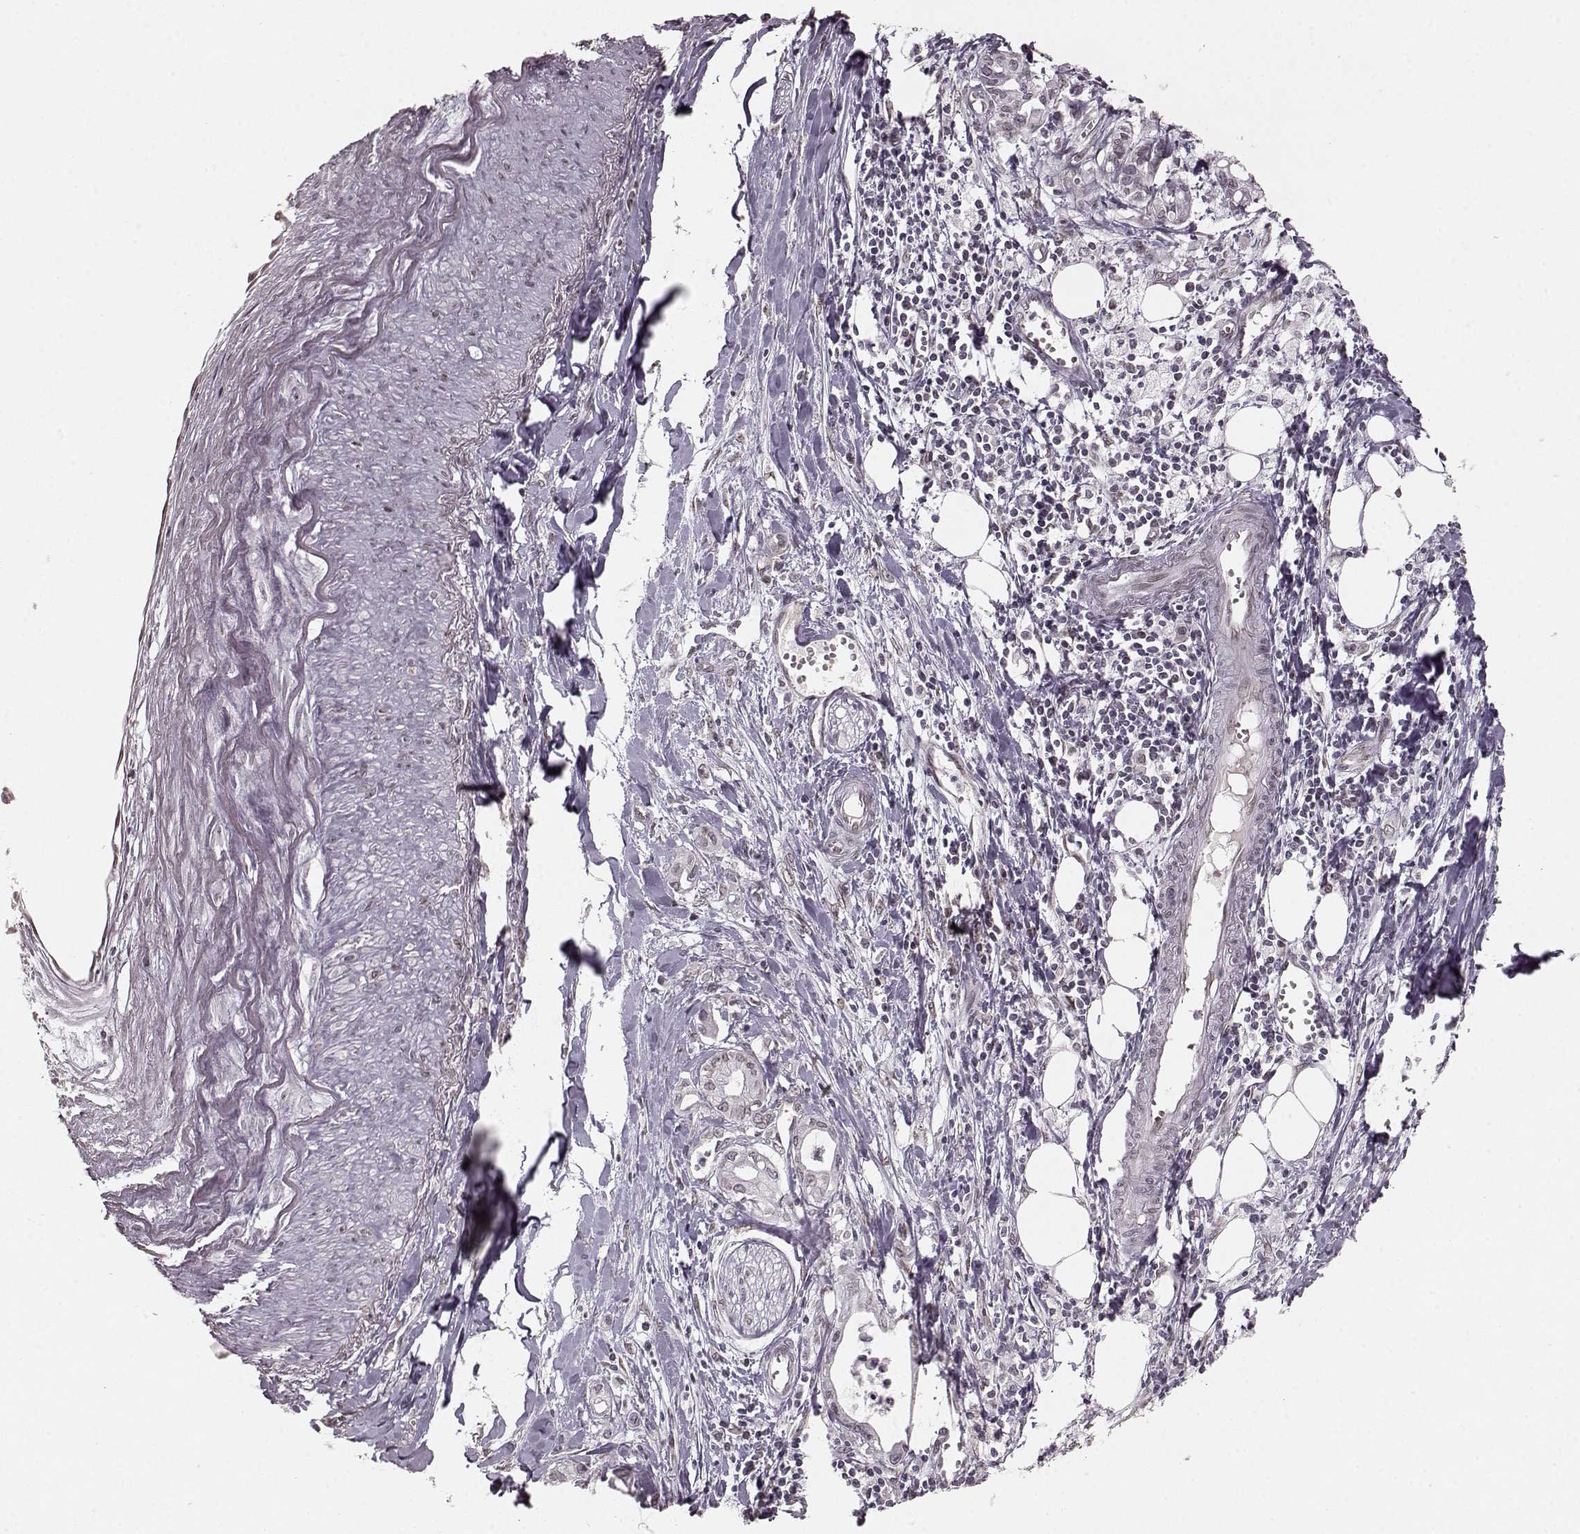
{"staining": {"intensity": "weak", "quantity": "25%-75%", "location": "cytoplasmic/membranous,nuclear"}, "tissue": "pancreatic cancer", "cell_type": "Tumor cells", "image_type": "cancer", "snomed": [{"axis": "morphology", "description": "Adenocarcinoma, NOS"}, {"axis": "topography", "description": "Pancreas"}], "caption": "Immunohistochemistry of human pancreatic cancer (adenocarcinoma) displays low levels of weak cytoplasmic/membranous and nuclear expression in approximately 25%-75% of tumor cells.", "gene": "DCAF12", "patient": {"sex": "male", "age": 71}}